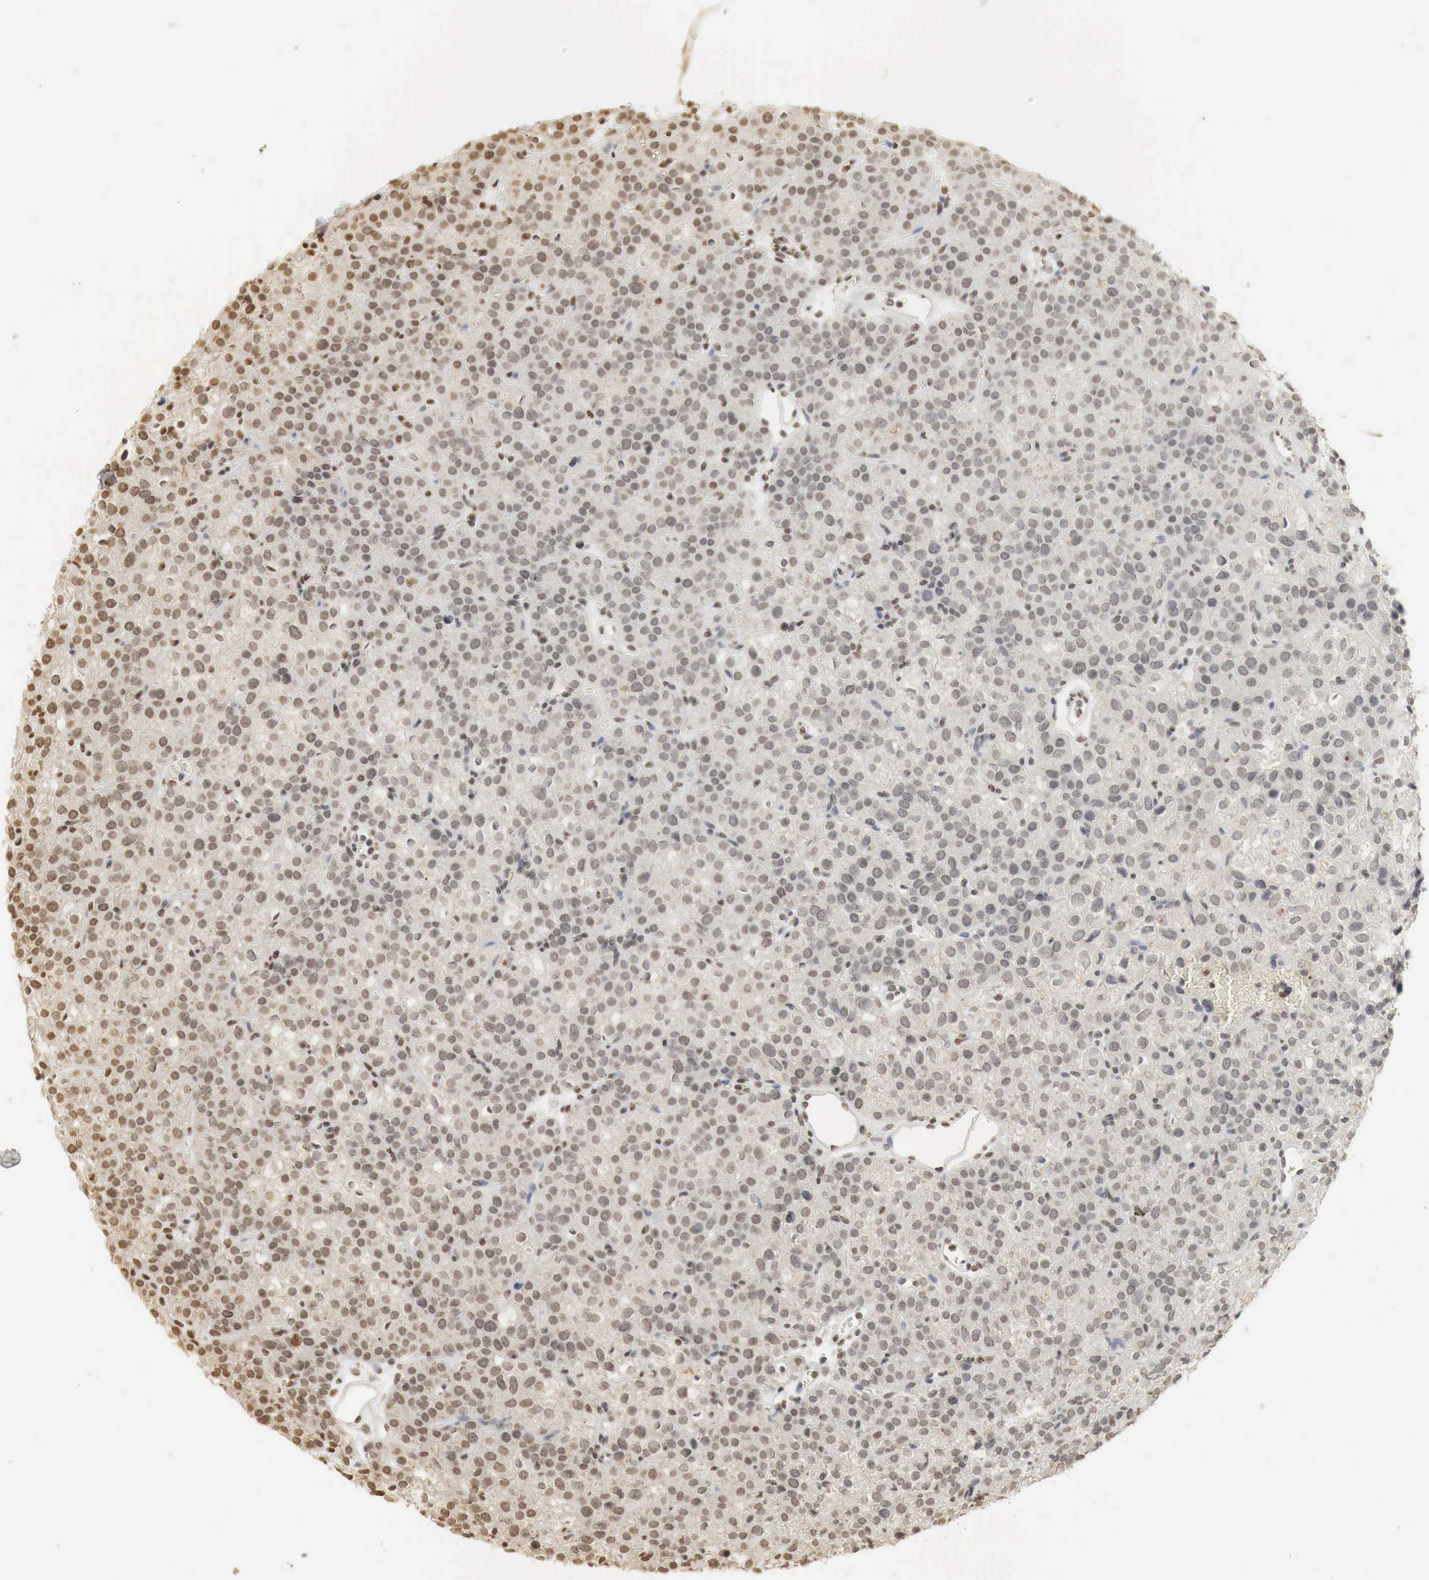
{"staining": {"intensity": "moderate", "quantity": "25%-75%", "location": "nuclear"}, "tissue": "parathyroid gland", "cell_type": "Glandular cells", "image_type": "normal", "snomed": [{"axis": "morphology", "description": "Normal tissue, NOS"}, {"axis": "topography", "description": "Parathyroid gland"}], "caption": "Glandular cells reveal medium levels of moderate nuclear expression in approximately 25%-75% of cells in benign parathyroid gland. The staining was performed using DAB to visualize the protein expression in brown, while the nuclei were stained in blue with hematoxylin (Magnification: 20x).", "gene": "ERBB4", "patient": {"sex": "male", "age": 71}}